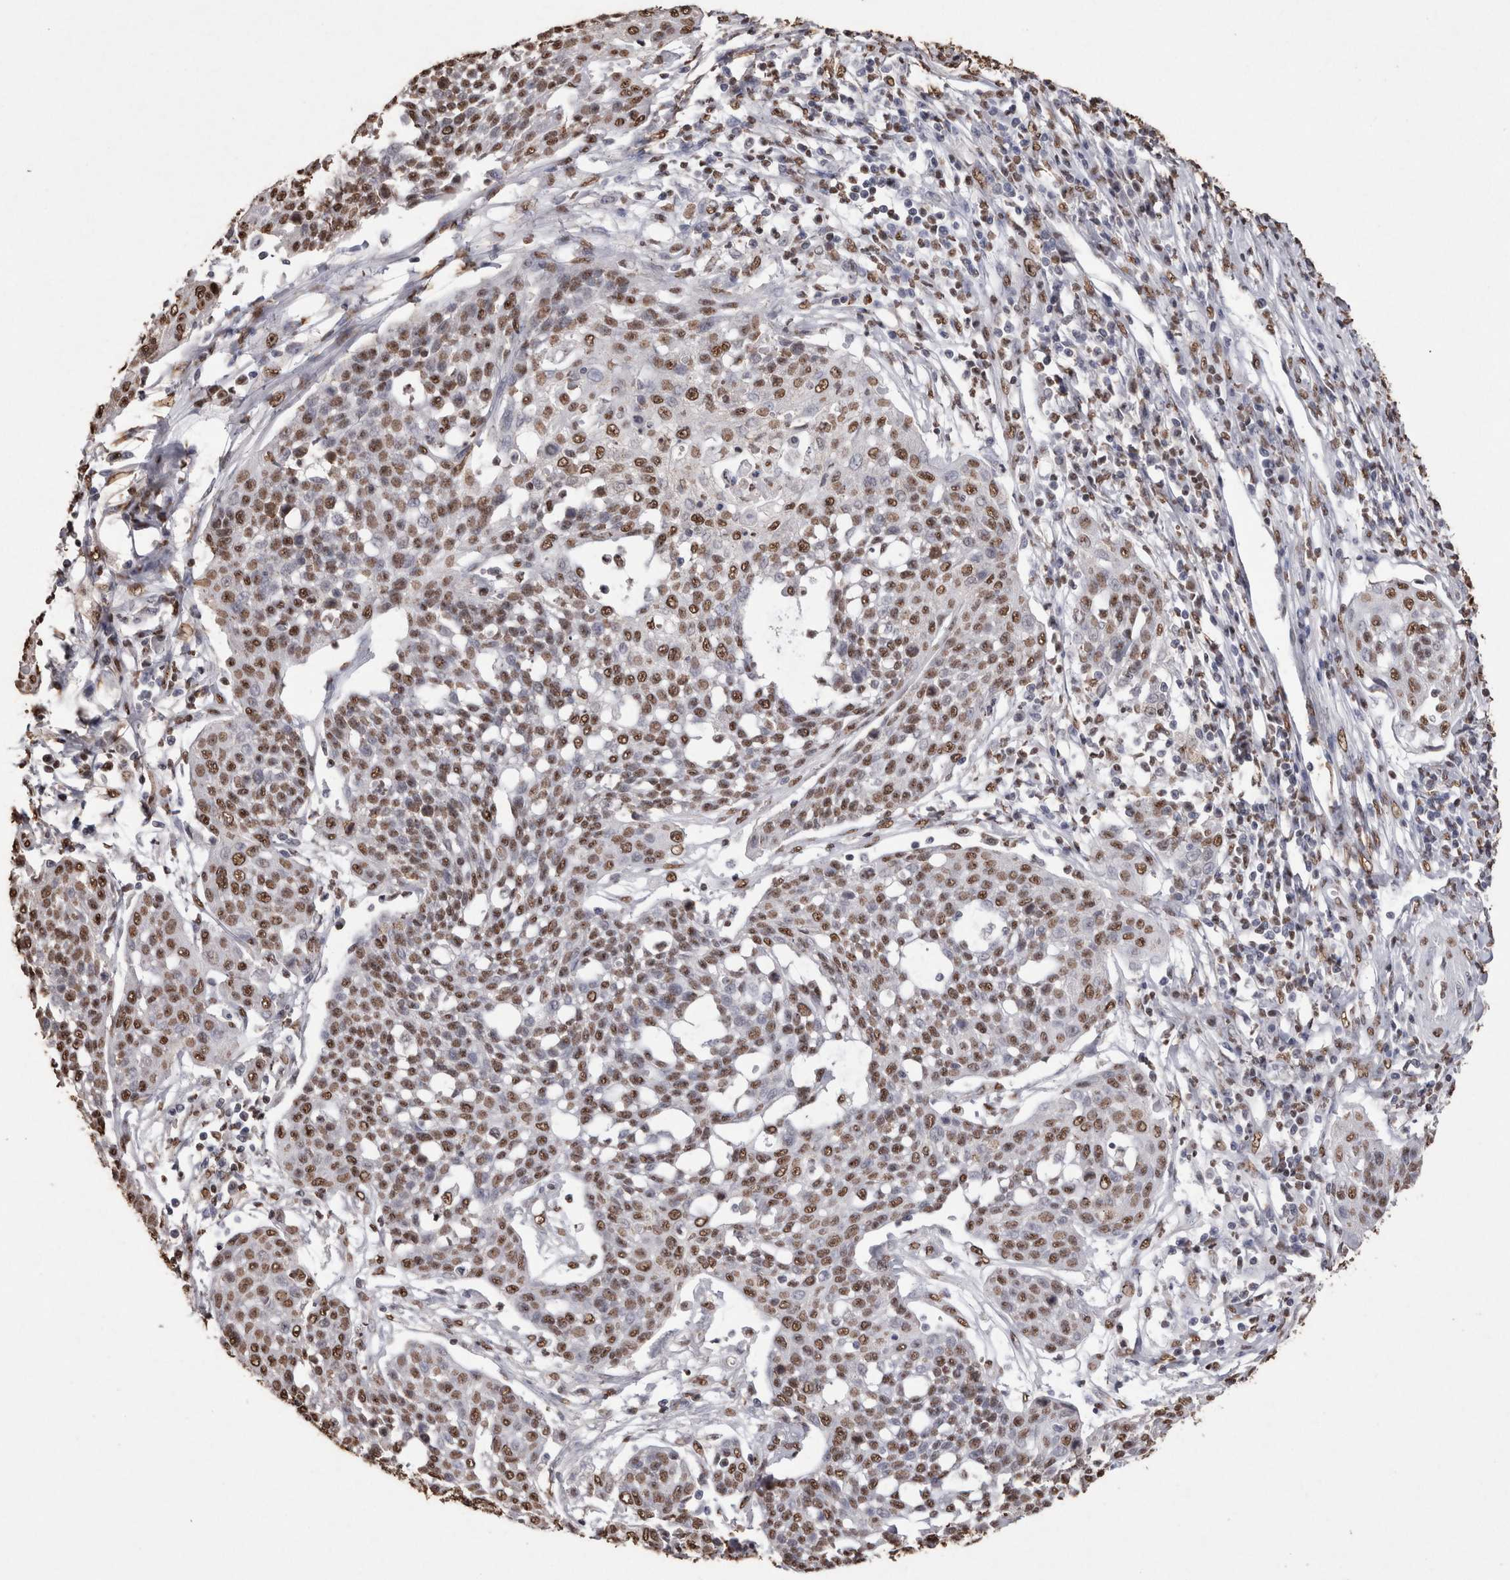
{"staining": {"intensity": "moderate", "quantity": ">75%", "location": "nuclear"}, "tissue": "cervical cancer", "cell_type": "Tumor cells", "image_type": "cancer", "snomed": [{"axis": "morphology", "description": "Squamous cell carcinoma, NOS"}, {"axis": "topography", "description": "Cervix"}], "caption": "The histopathology image exhibits immunohistochemical staining of cervical squamous cell carcinoma. There is moderate nuclear staining is identified in approximately >75% of tumor cells.", "gene": "NTHL1", "patient": {"sex": "female", "age": 34}}